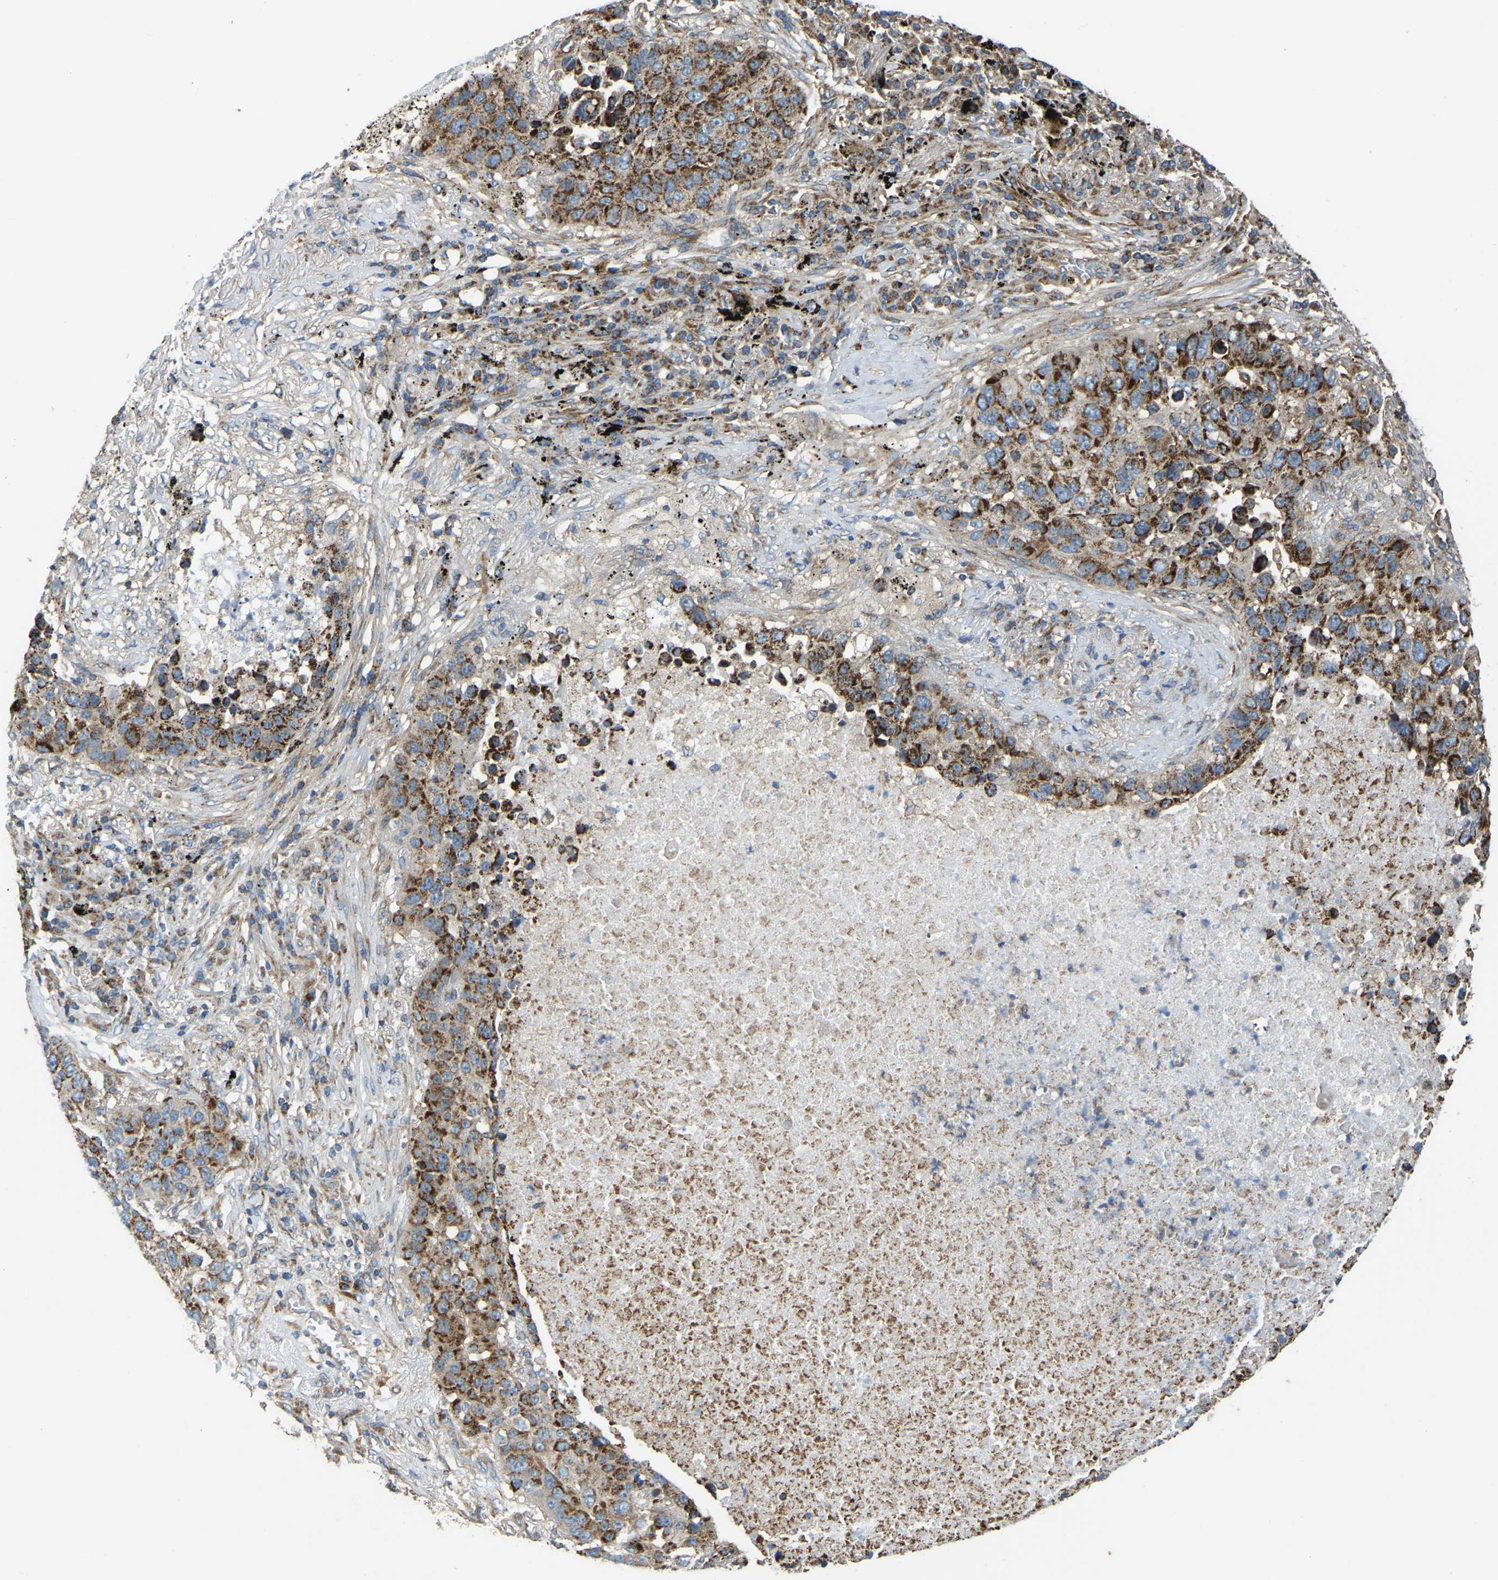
{"staining": {"intensity": "strong", "quantity": ">75%", "location": "cytoplasmic/membranous"}, "tissue": "lung cancer", "cell_type": "Tumor cells", "image_type": "cancer", "snomed": [{"axis": "morphology", "description": "Squamous cell carcinoma, NOS"}, {"axis": "topography", "description": "Lung"}], "caption": "This is a photomicrograph of IHC staining of lung cancer, which shows strong expression in the cytoplasmic/membranous of tumor cells.", "gene": "PSMD7", "patient": {"sex": "male", "age": 57}}